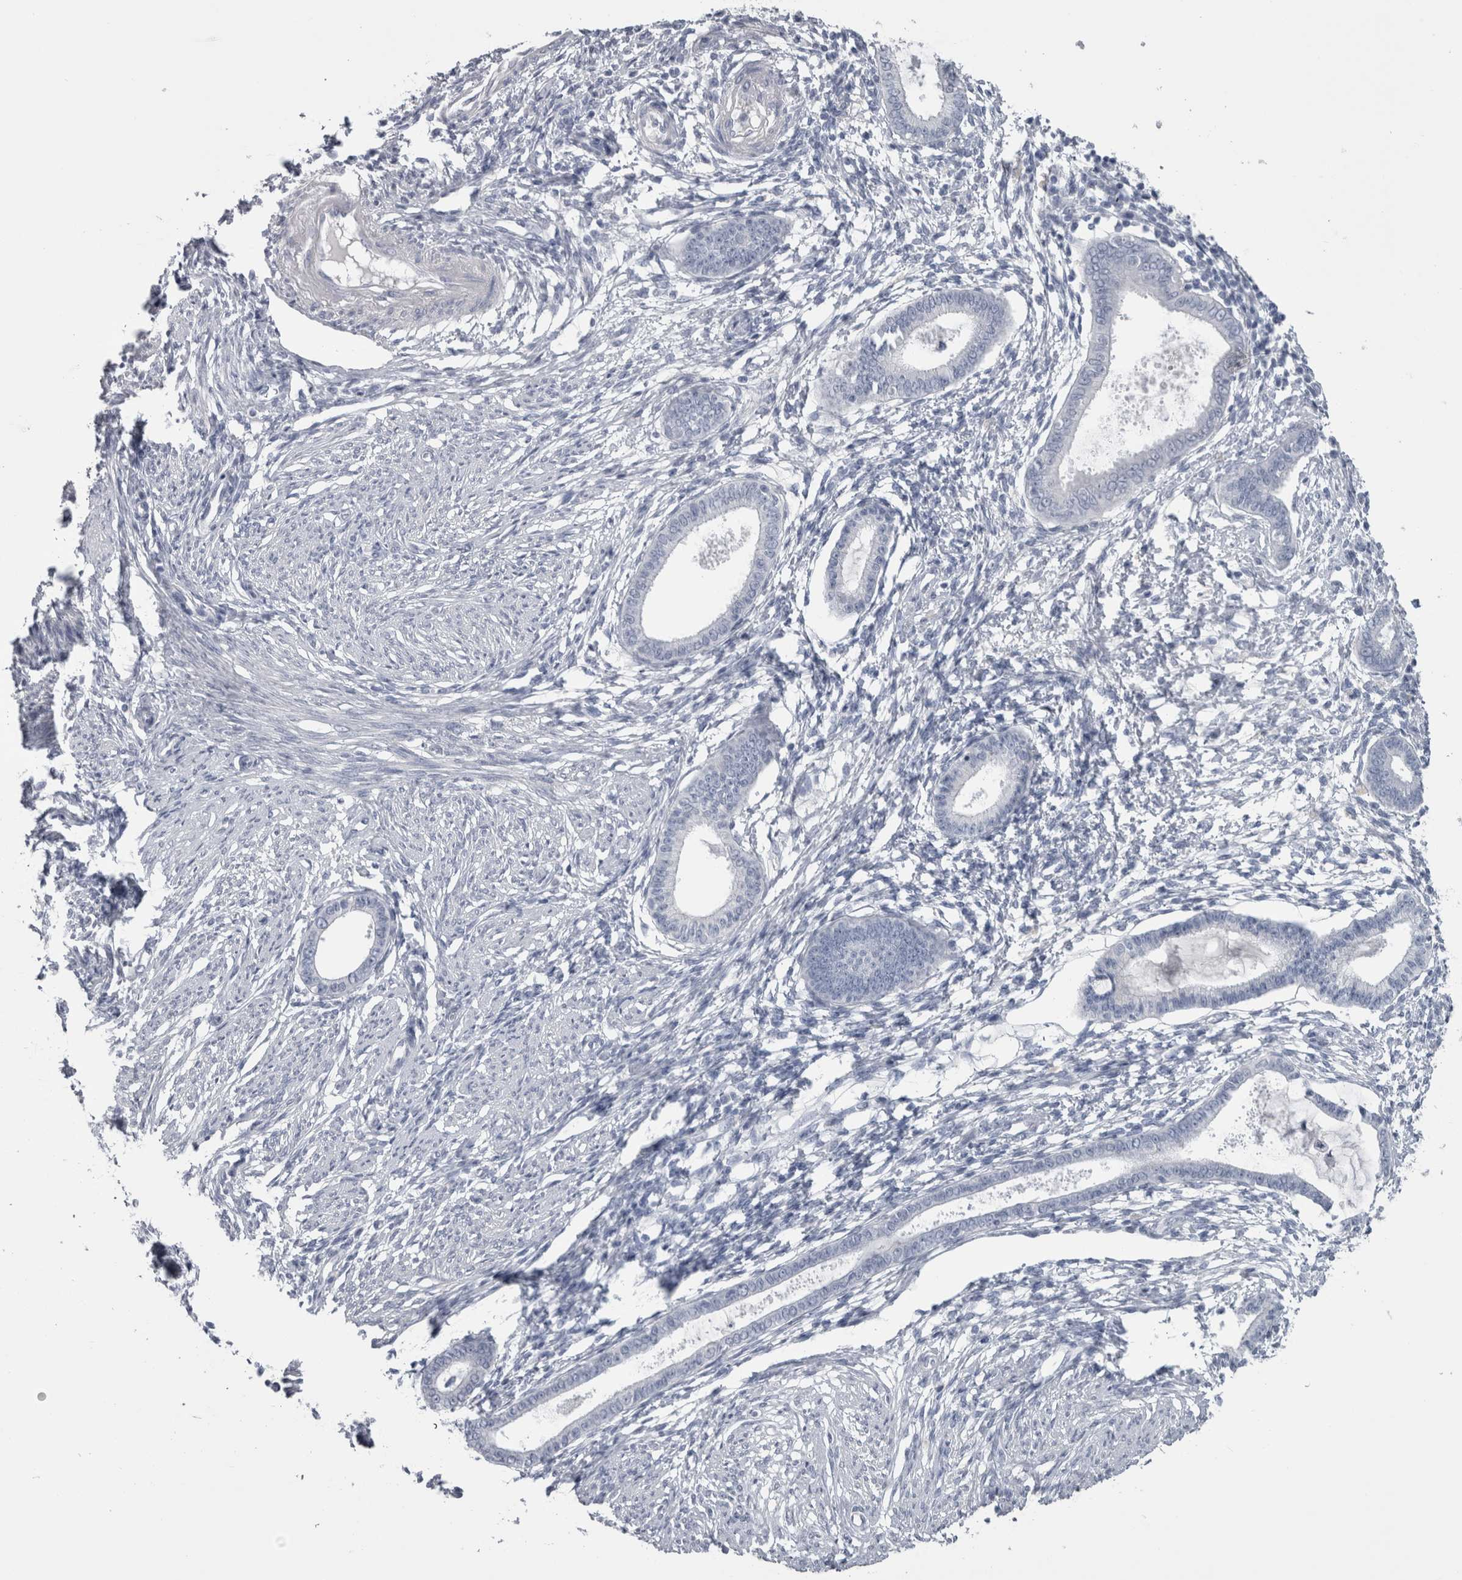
{"staining": {"intensity": "negative", "quantity": "none", "location": "none"}, "tissue": "endometrium", "cell_type": "Cells in endometrial stroma", "image_type": "normal", "snomed": [{"axis": "morphology", "description": "Normal tissue, NOS"}, {"axis": "topography", "description": "Endometrium"}], "caption": "This is a micrograph of immunohistochemistry staining of normal endometrium, which shows no expression in cells in endometrial stroma.", "gene": "MSMB", "patient": {"sex": "female", "age": 56}}